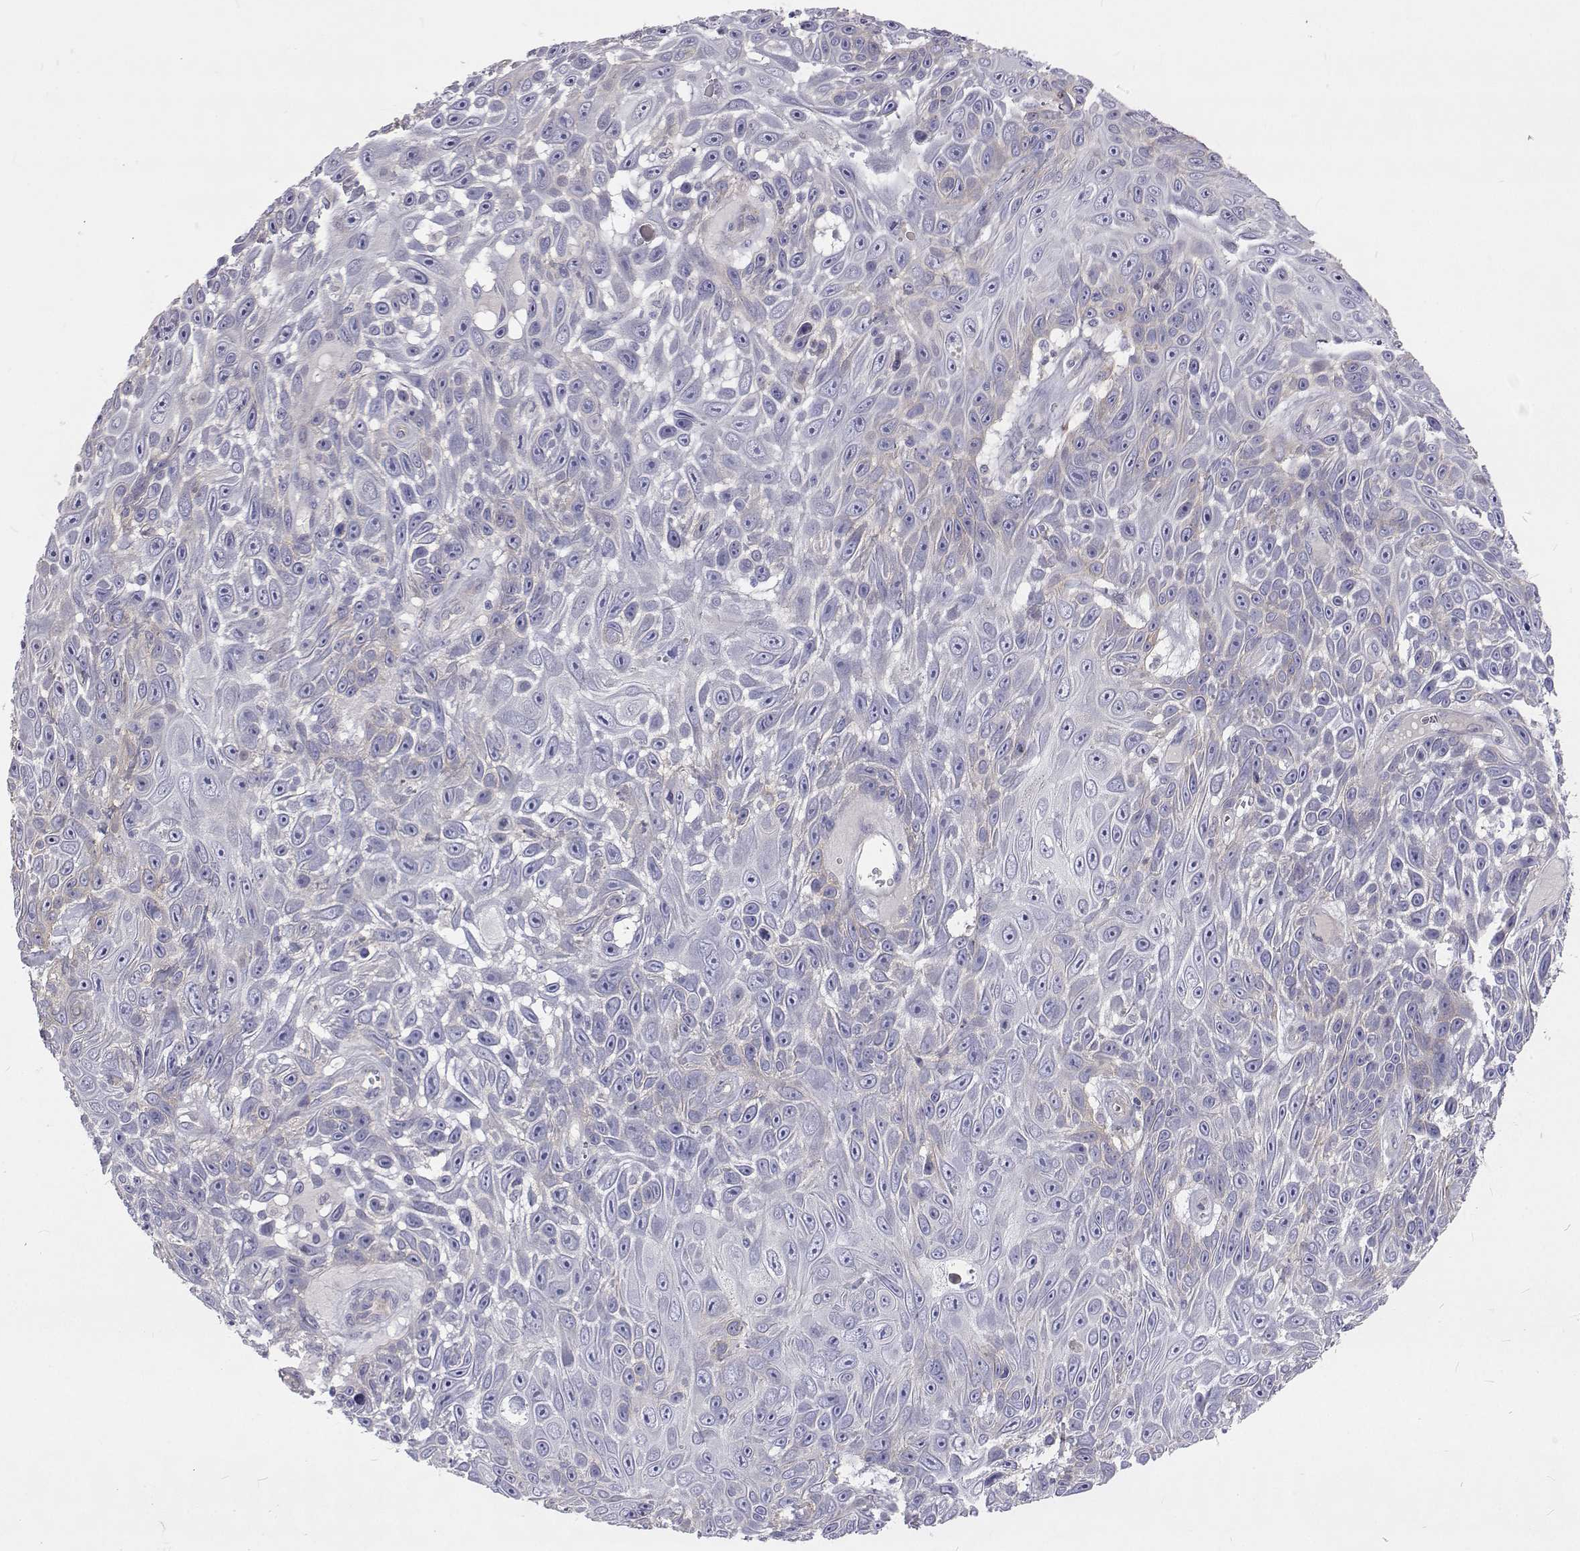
{"staining": {"intensity": "negative", "quantity": "none", "location": "none"}, "tissue": "skin cancer", "cell_type": "Tumor cells", "image_type": "cancer", "snomed": [{"axis": "morphology", "description": "Squamous cell carcinoma, NOS"}, {"axis": "topography", "description": "Skin"}], "caption": "The IHC photomicrograph has no significant staining in tumor cells of skin cancer tissue.", "gene": "NPR3", "patient": {"sex": "male", "age": 82}}